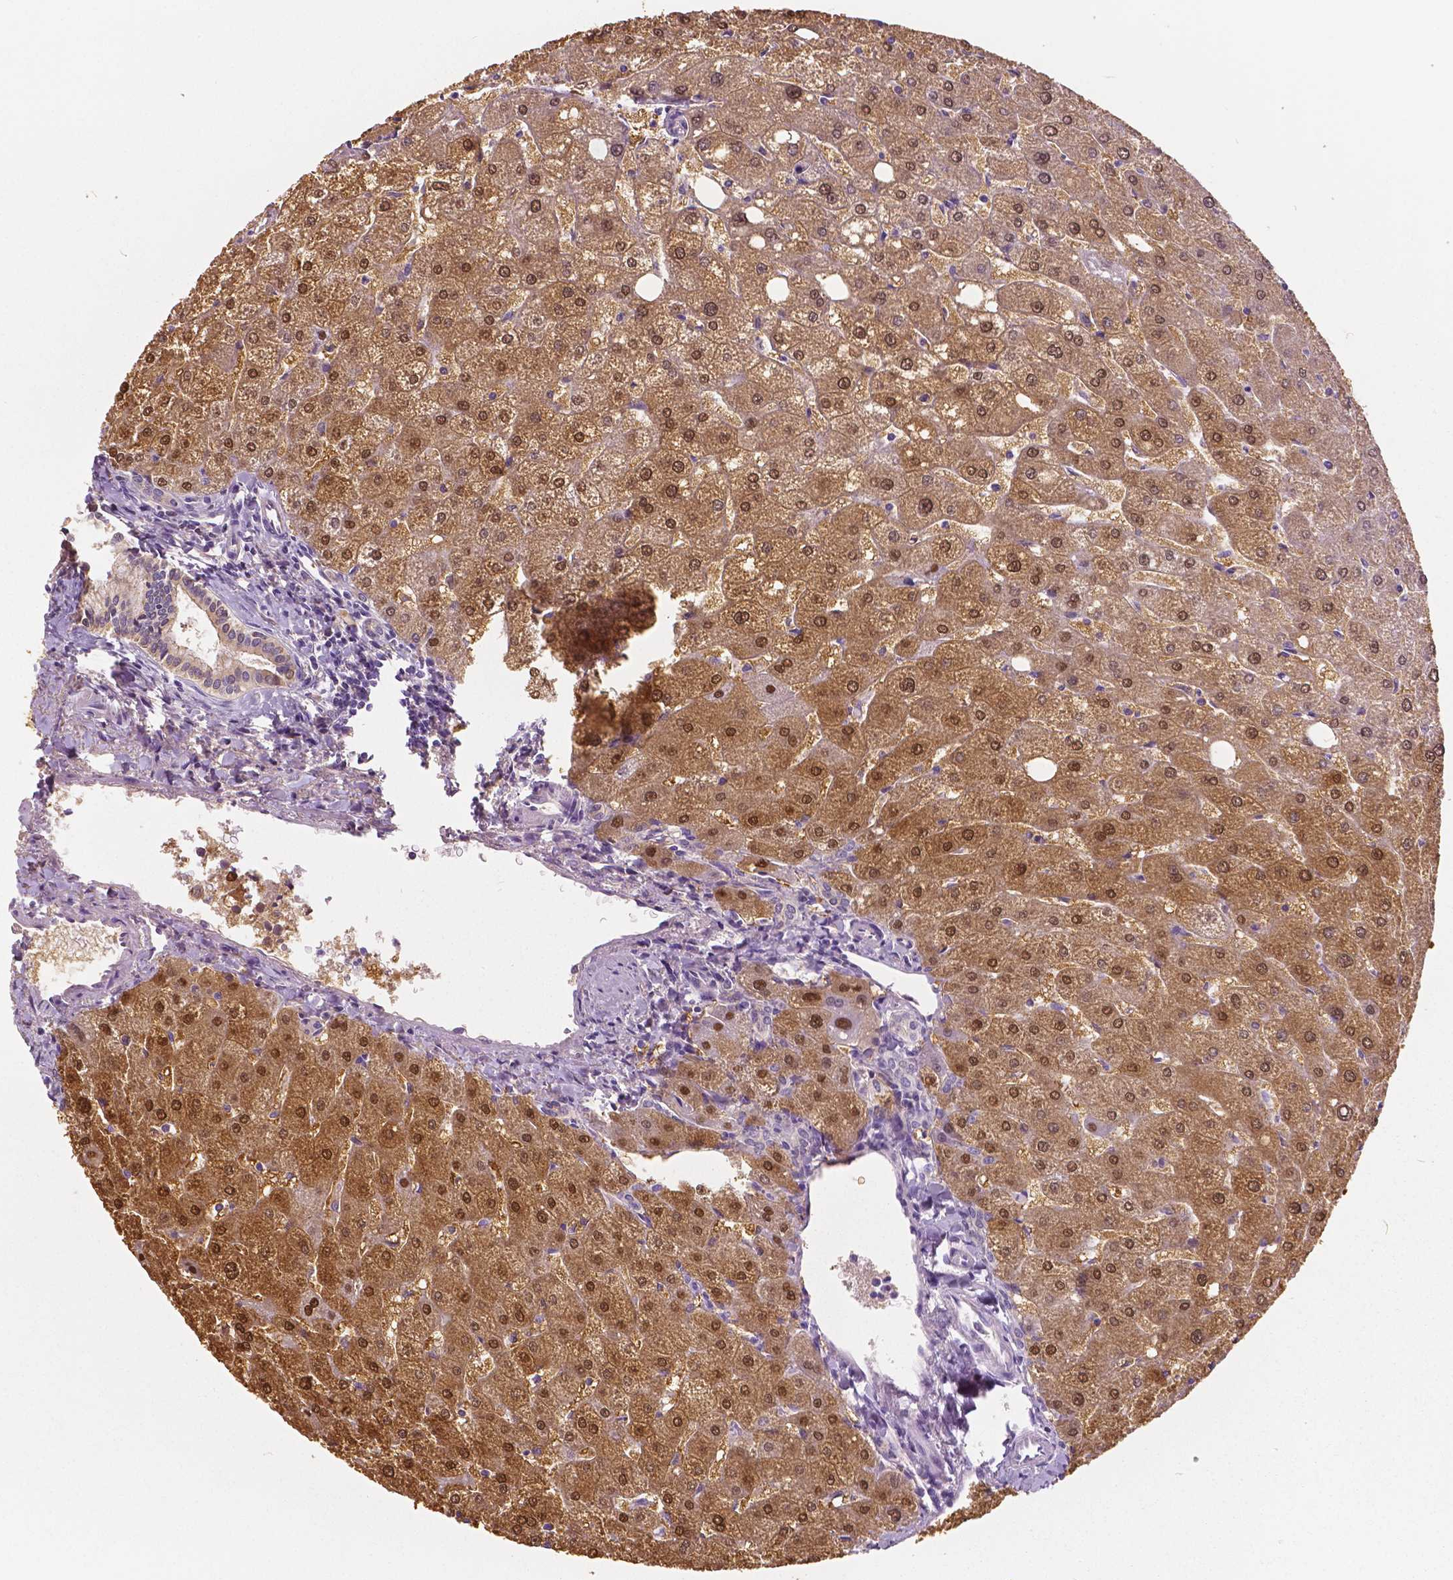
{"staining": {"intensity": "weak", "quantity": "25%-75%", "location": "cytoplasmic/membranous"}, "tissue": "liver", "cell_type": "Cholangiocytes", "image_type": "normal", "snomed": [{"axis": "morphology", "description": "Normal tissue, NOS"}, {"axis": "topography", "description": "Liver"}], "caption": "Cholangiocytes exhibit low levels of weak cytoplasmic/membranous positivity in approximately 25%-75% of cells in normal liver. The staining is performed using DAB (3,3'-diaminobenzidine) brown chromogen to label protein expression. The nuclei are counter-stained blue using hematoxylin.", "gene": "TKFC", "patient": {"sex": "male", "age": 67}}